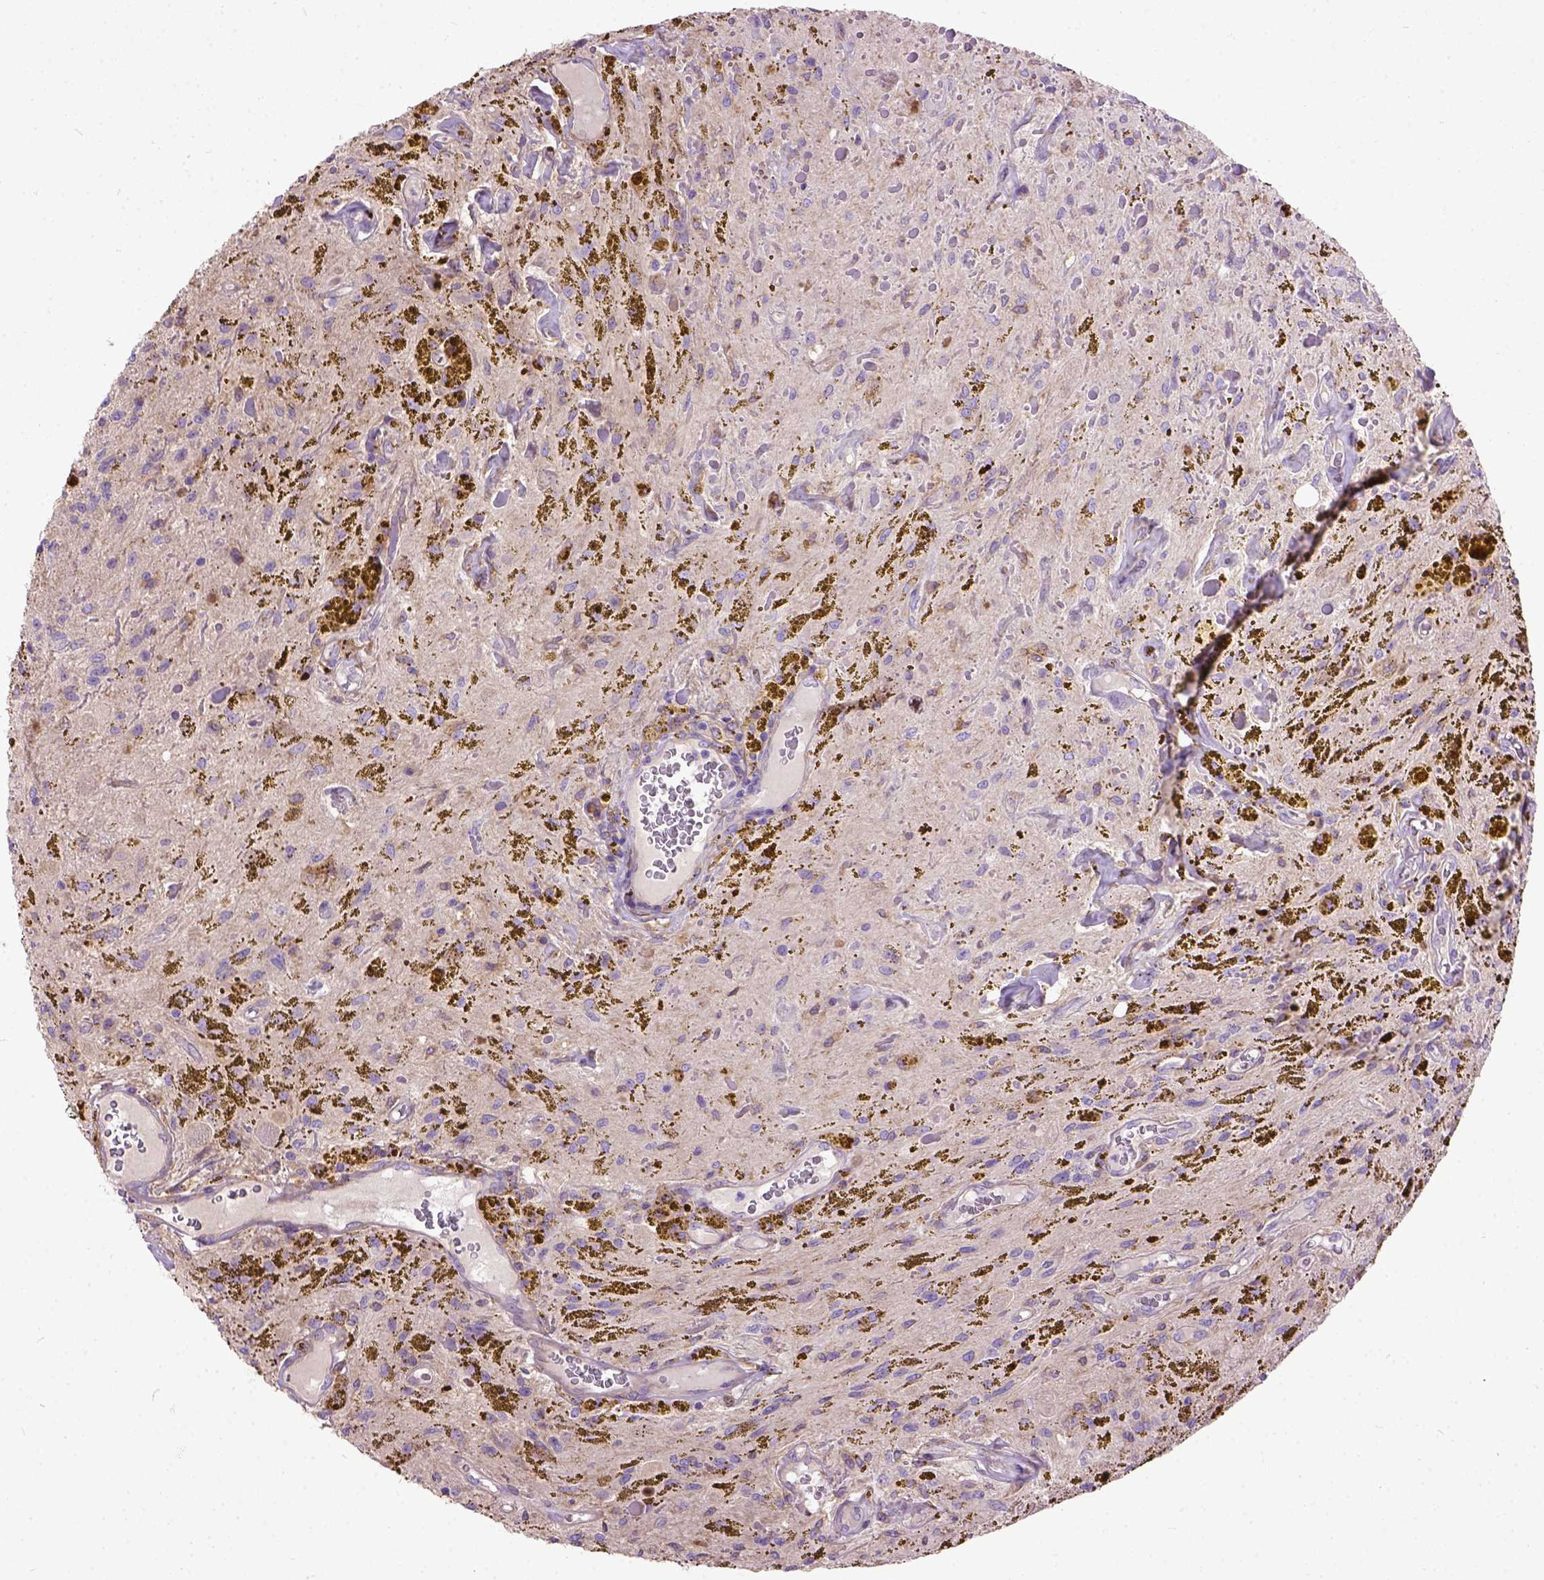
{"staining": {"intensity": "negative", "quantity": "none", "location": "none"}, "tissue": "glioma", "cell_type": "Tumor cells", "image_type": "cancer", "snomed": [{"axis": "morphology", "description": "Glioma, malignant, Low grade"}, {"axis": "topography", "description": "Cerebellum"}], "caption": "This photomicrograph is of low-grade glioma (malignant) stained with immunohistochemistry (IHC) to label a protein in brown with the nuclei are counter-stained blue. There is no positivity in tumor cells.", "gene": "SEMA4F", "patient": {"sex": "female", "age": 14}}